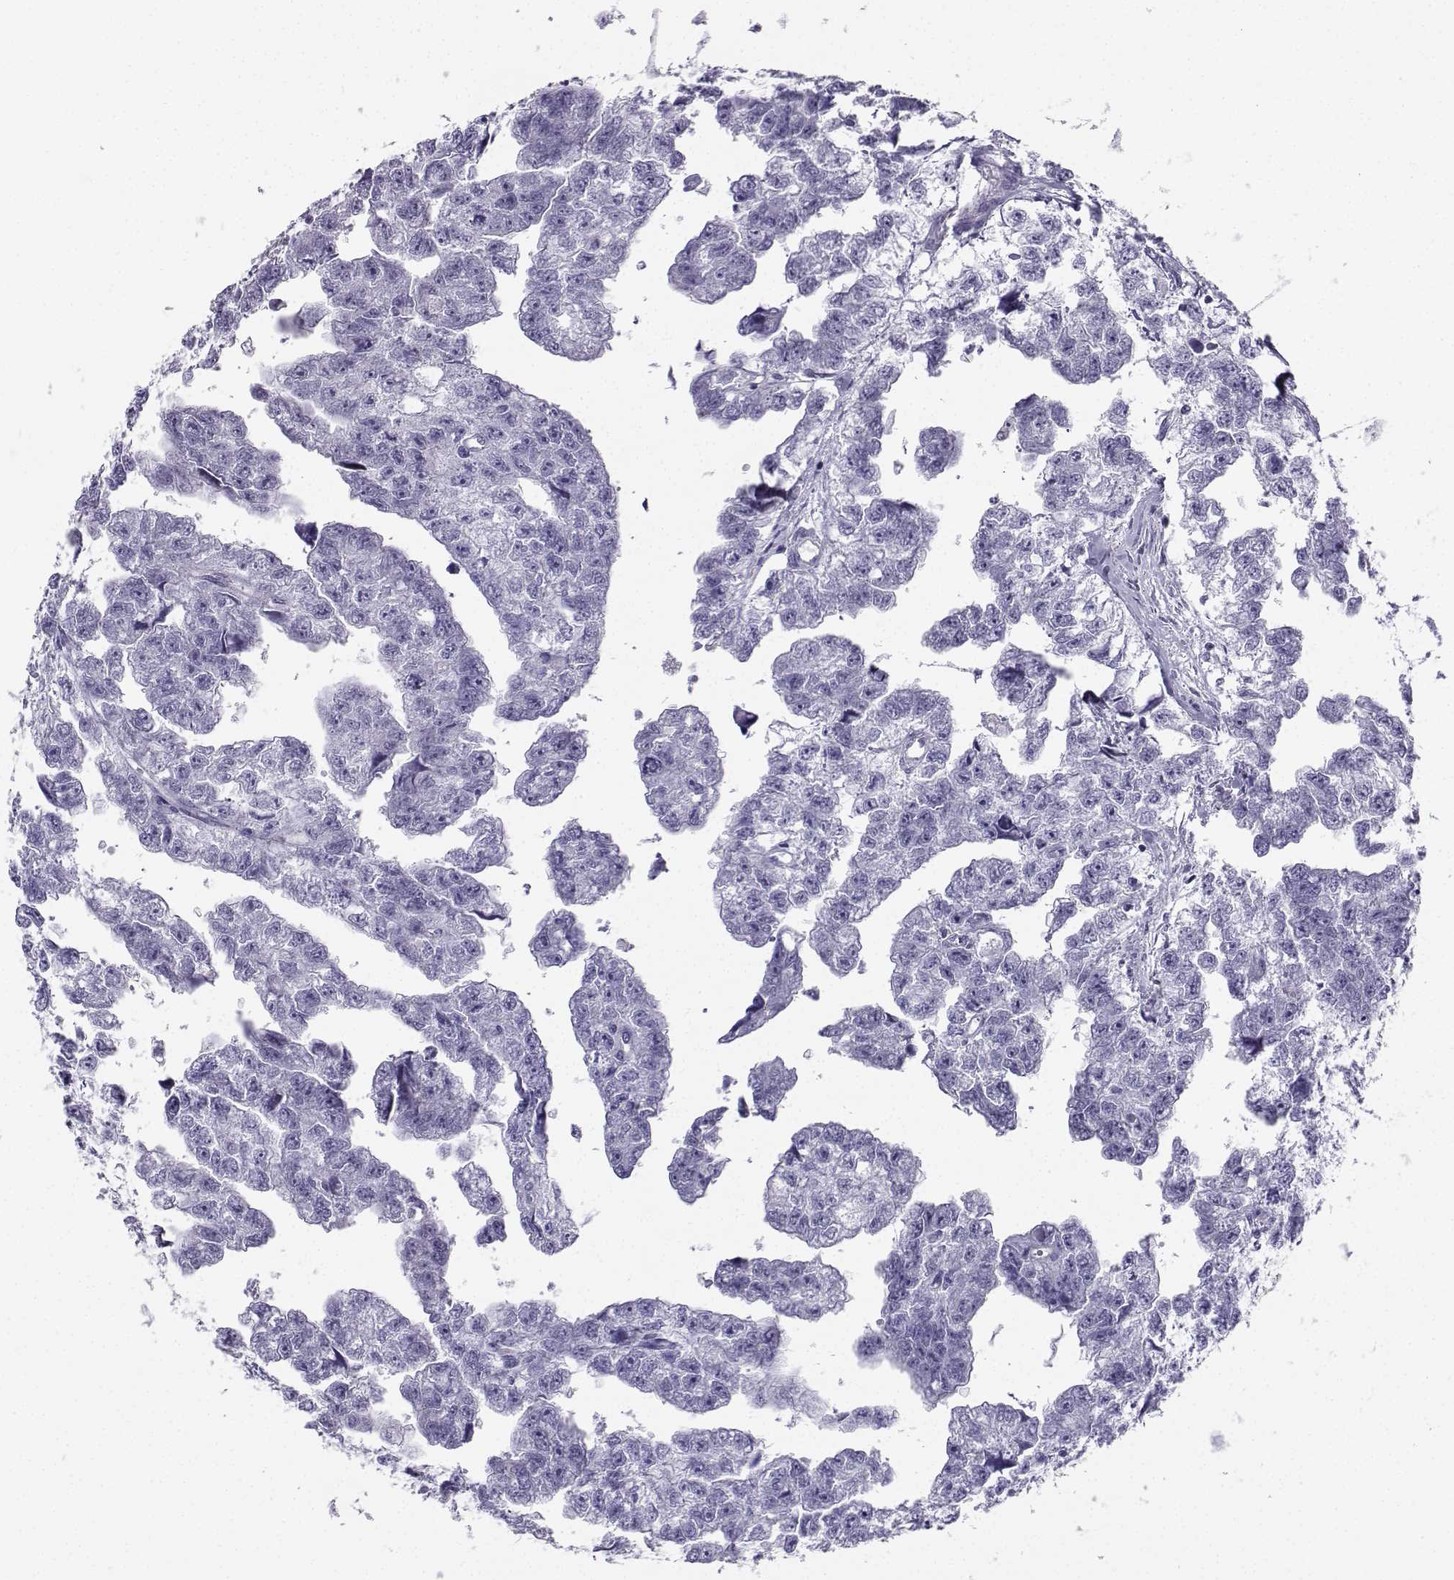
{"staining": {"intensity": "negative", "quantity": "none", "location": "none"}, "tissue": "testis cancer", "cell_type": "Tumor cells", "image_type": "cancer", "snomed": [{"axis": "morphology", "description": "Carcinoma, Embryonal, NOS"}, {"axis": "morphology", "description": "Teratoma, malignant, NOS"}, {"axis": "topography", "description": "Testis"}], "caption": "Immunohistochemistry (IHC) image of neoplastic tissue: human testis embryonal carcinoma stained with DAB (3,3'-diaminobenzidine) reveals no significant protein staining in tumor cells.", "gene": "DCLK3", "patient": {"sex": "male", "age": 44}}